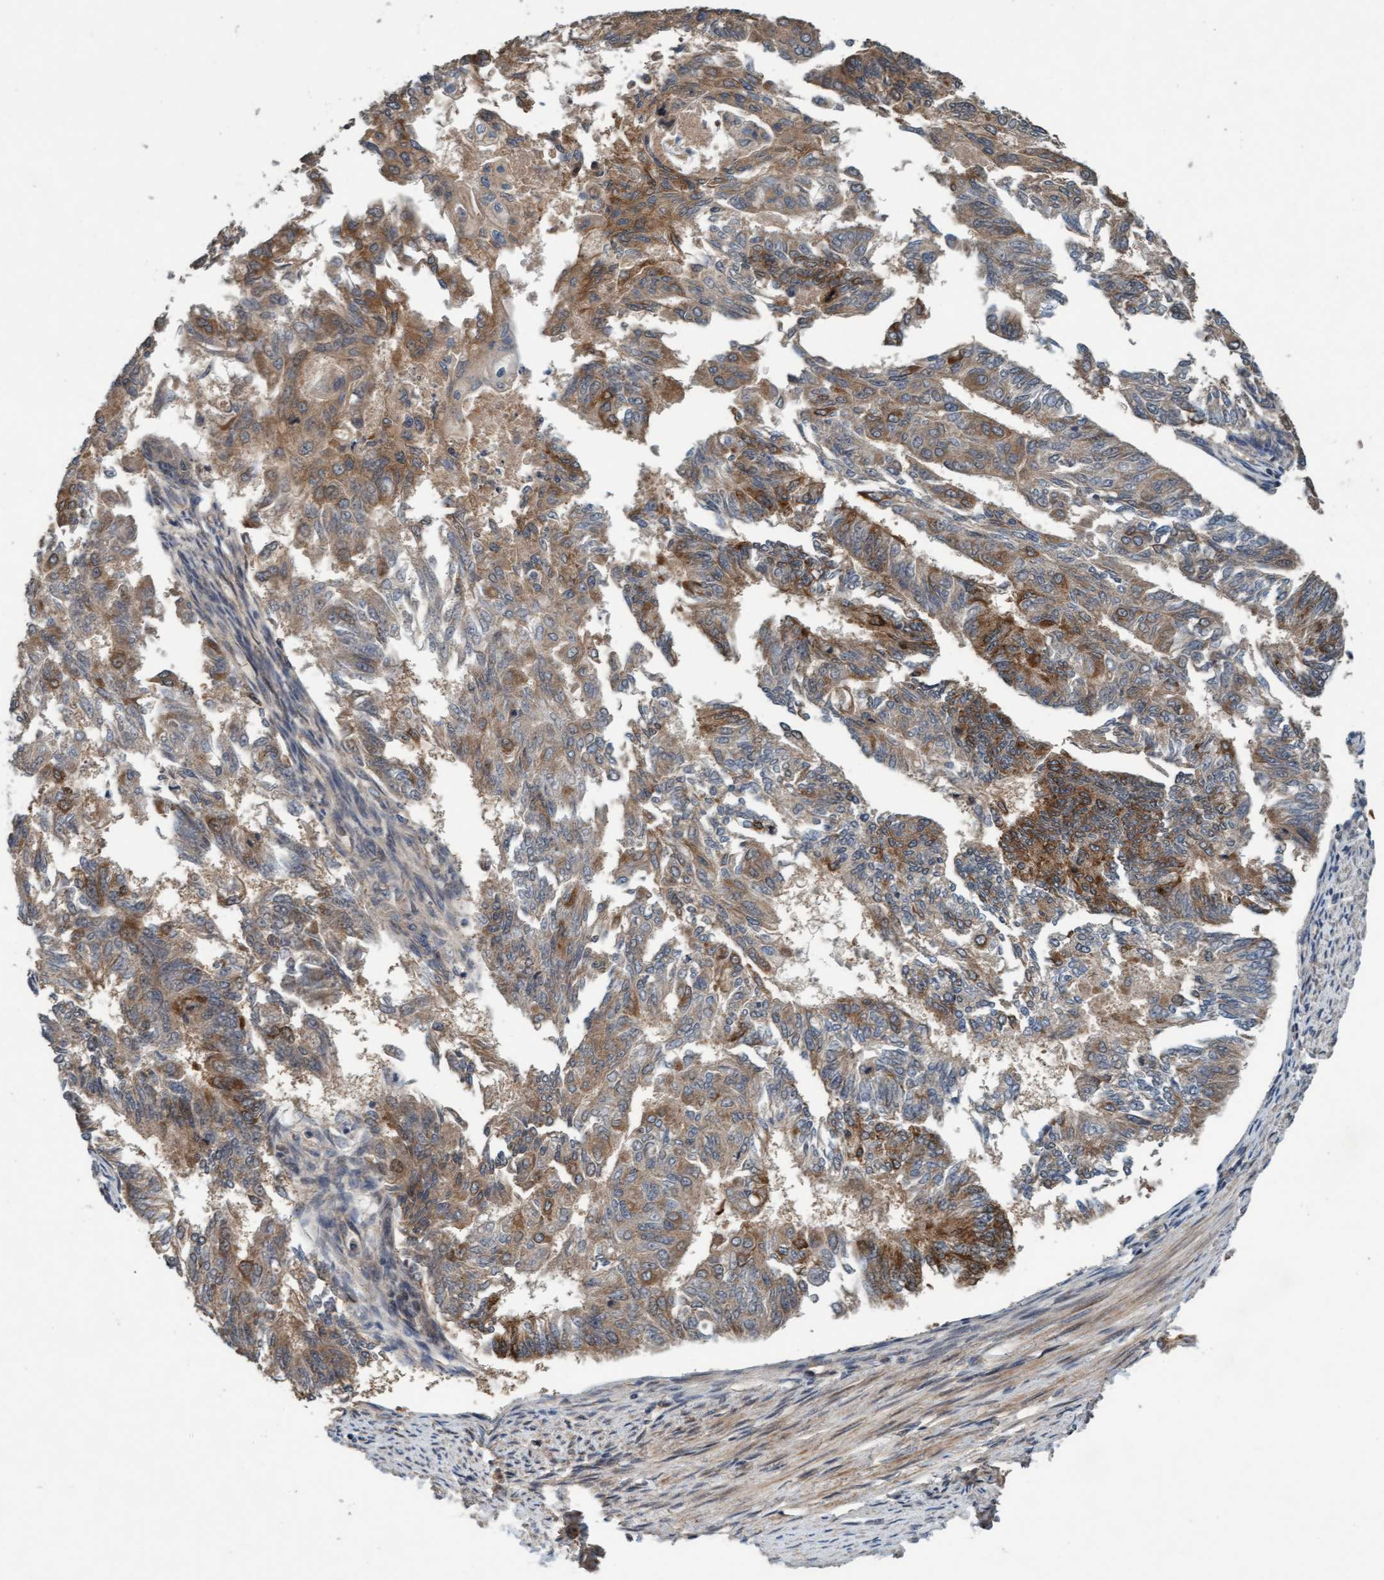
{"staining": {"intensity": "moderate", "quantity": ">75%", "location": "cytoplasmic/membranous"}, "tissue": "endometrial cancer", "cell_type": "Tumor cells", "image_type": "cancer", "snomed": [{"axis": "morphology", "description": "Adenocarcinoma, NOS"}, {"axis": "topography", "description": "Endometrium"}], "caption": "Brown immunohistochemical staining in endometrial cancer (adenocarcinoma) demonstrates moderate cytoplasmic/membranous expression in approximately >75% of tumor cells. (DAB (3,3'-diaminobenzidine) IHC, brown staining for protein, blue staining for nuclei).", "gene": "MLXIP", "patient": {"sex": "female", "age": 32}}